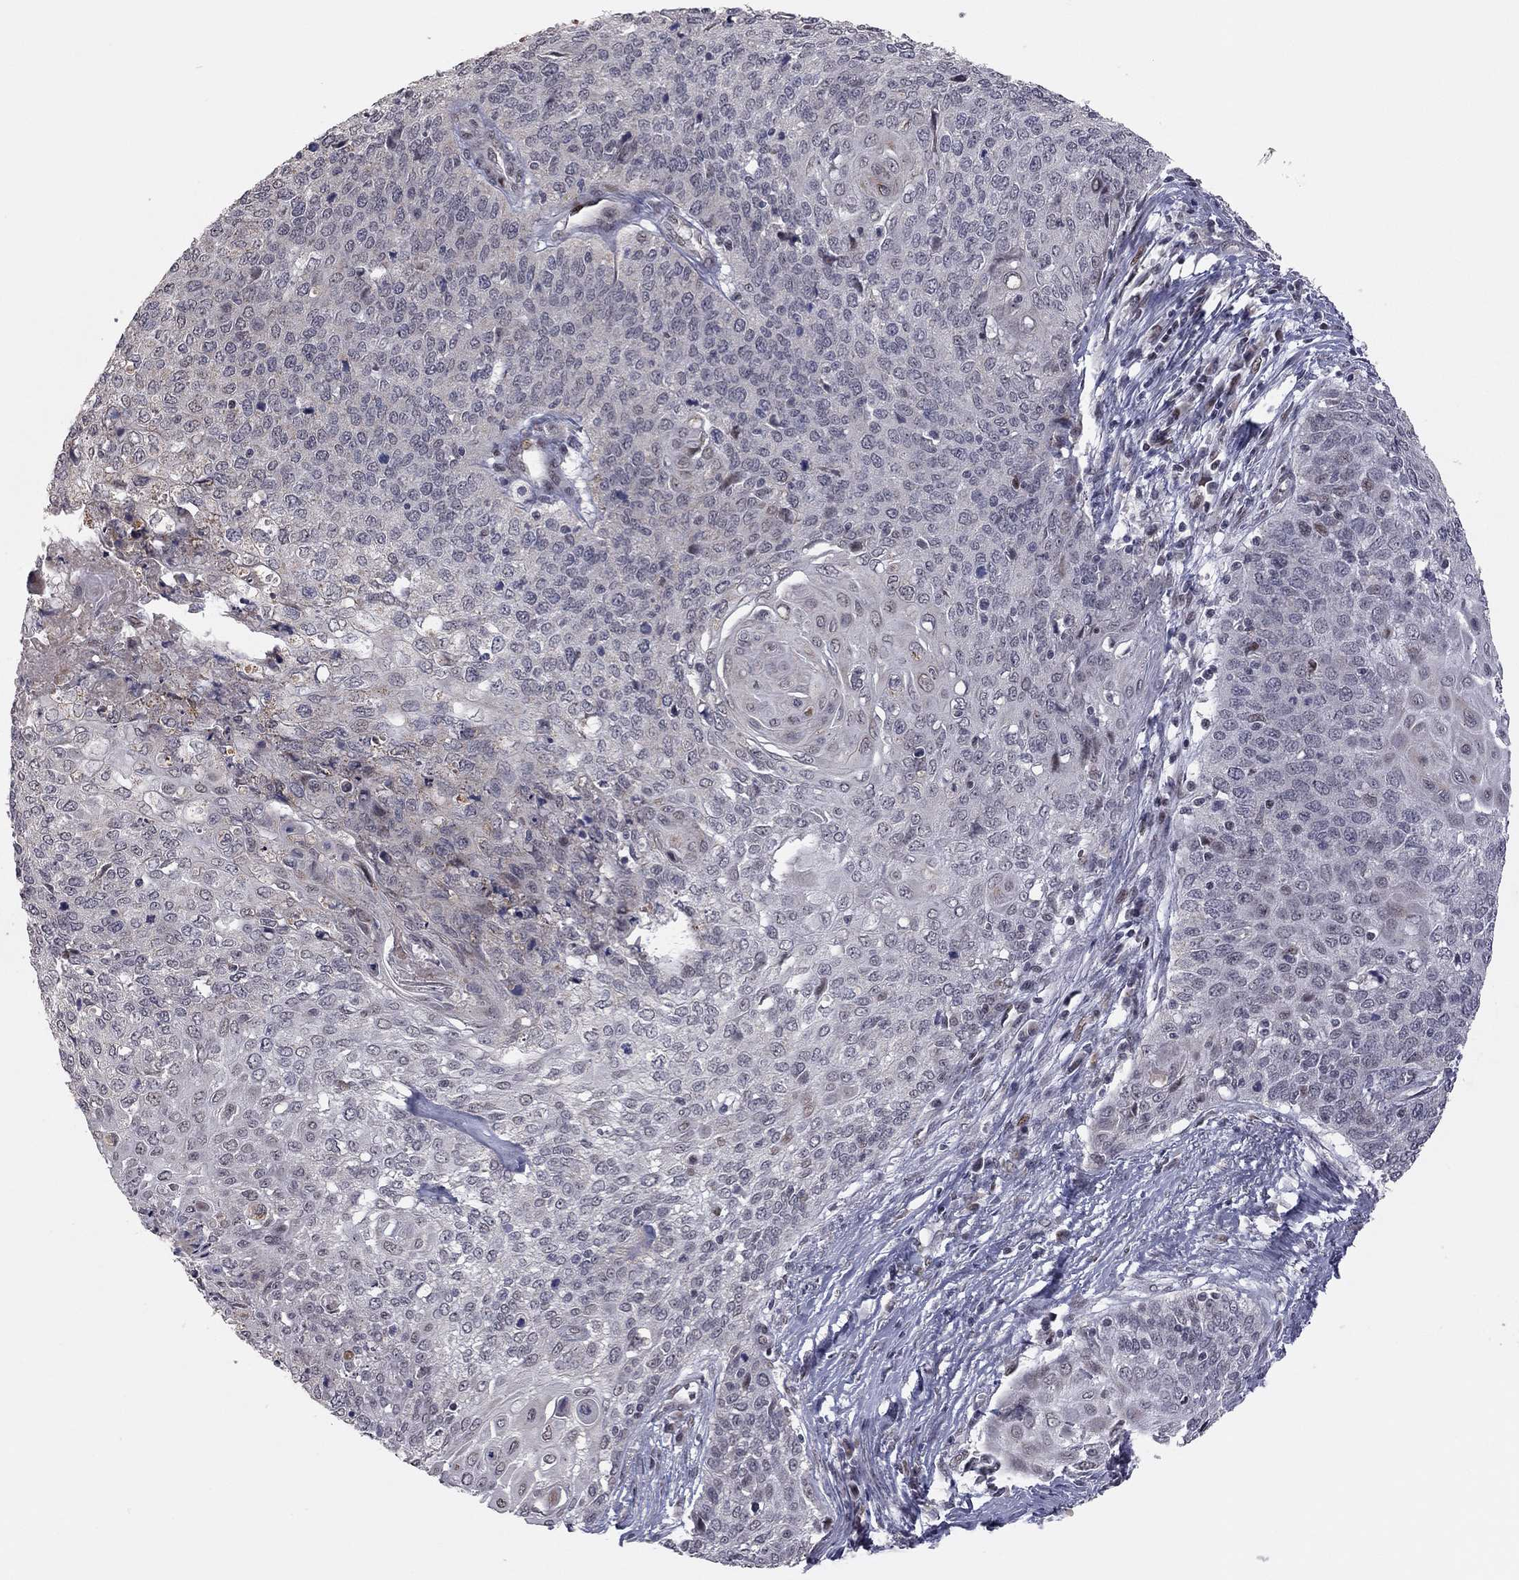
{"staining": {"intensity": "negative", "quantity": "none", "location": "none"}, "tissue": "cervical cancer", "cell_type": "Tumor cells", "image_type": "cancer", "snomed": [{"axis": "morphology", "description": "Squamous cell carcinoma, NOS"}, {"axis": "topography", "description": "Cervix"}], "caption": "Immunohistochemistry histopathology image of neoplastic tissue: cervical cancer (squamous cell carcinoma) stained with DAB demonstrates no significant protein staining in tumor cells.", "gene": "MC3R", "patient": {"sex": "female", "age": 39}}